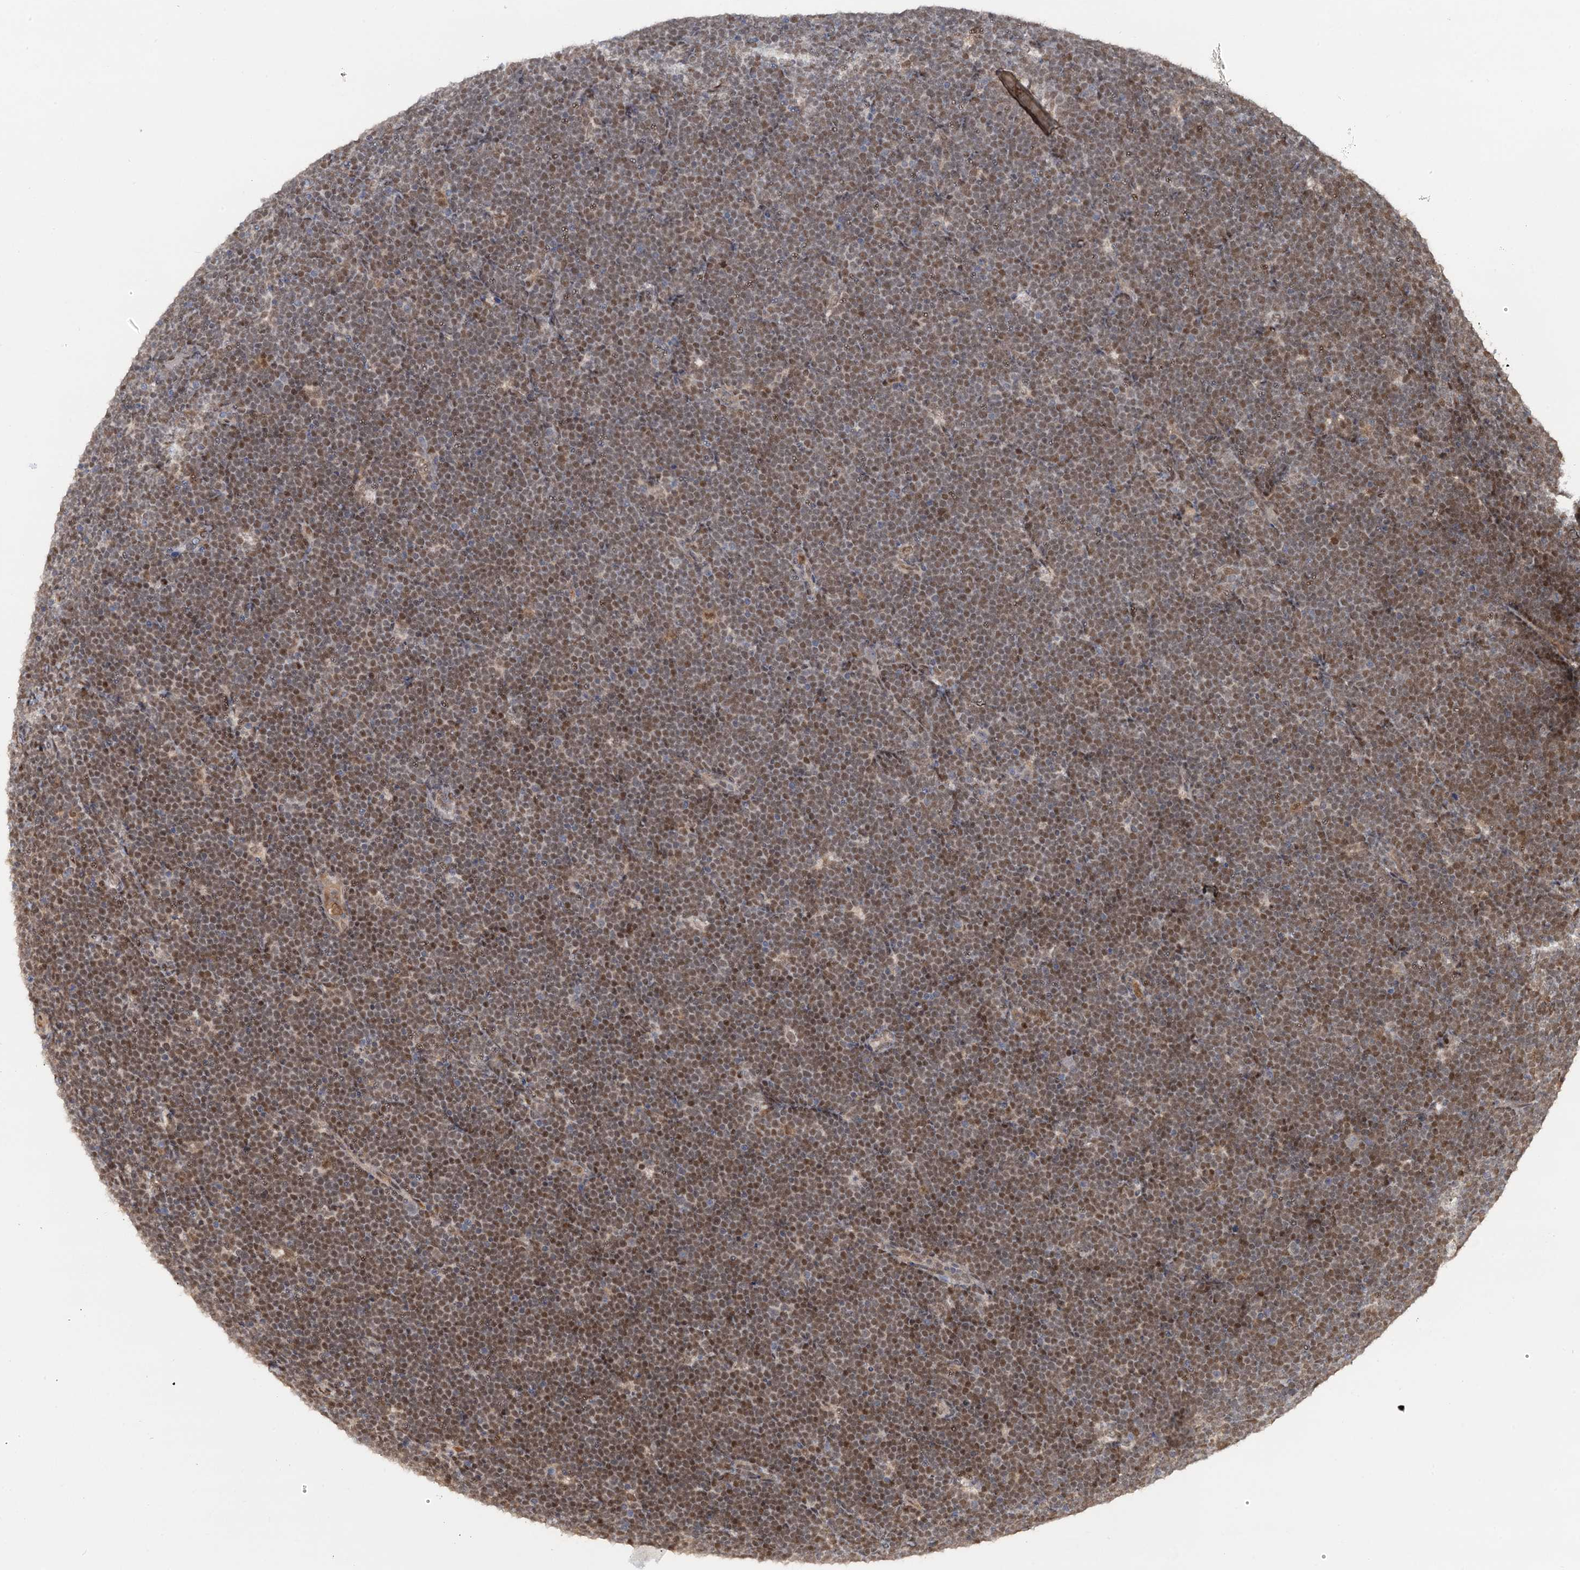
{"staining": {"intensity": "moderate", "quantity": ">75%", "location": "nuclear"}, "tissue": "lymphoma", "cell_type": "Tumor cells", "image_type": "cancer", "snomed": [{"axis": "morphology", "description": "Malignant lymphoma, non-Hodgkin's type, High grade"}, {"axis": "topography", "description": "Lymph node"}], "caption": "Protein positivity by immunohistochemistry (IHC) reveals moderate nuclear positivity in approximately >75% of tumor cells in high-grade malignant lymphoma, non-Hodgkin's type.", "gene": "ZNF609", "patient": {"sex": "male", "age": 13}}